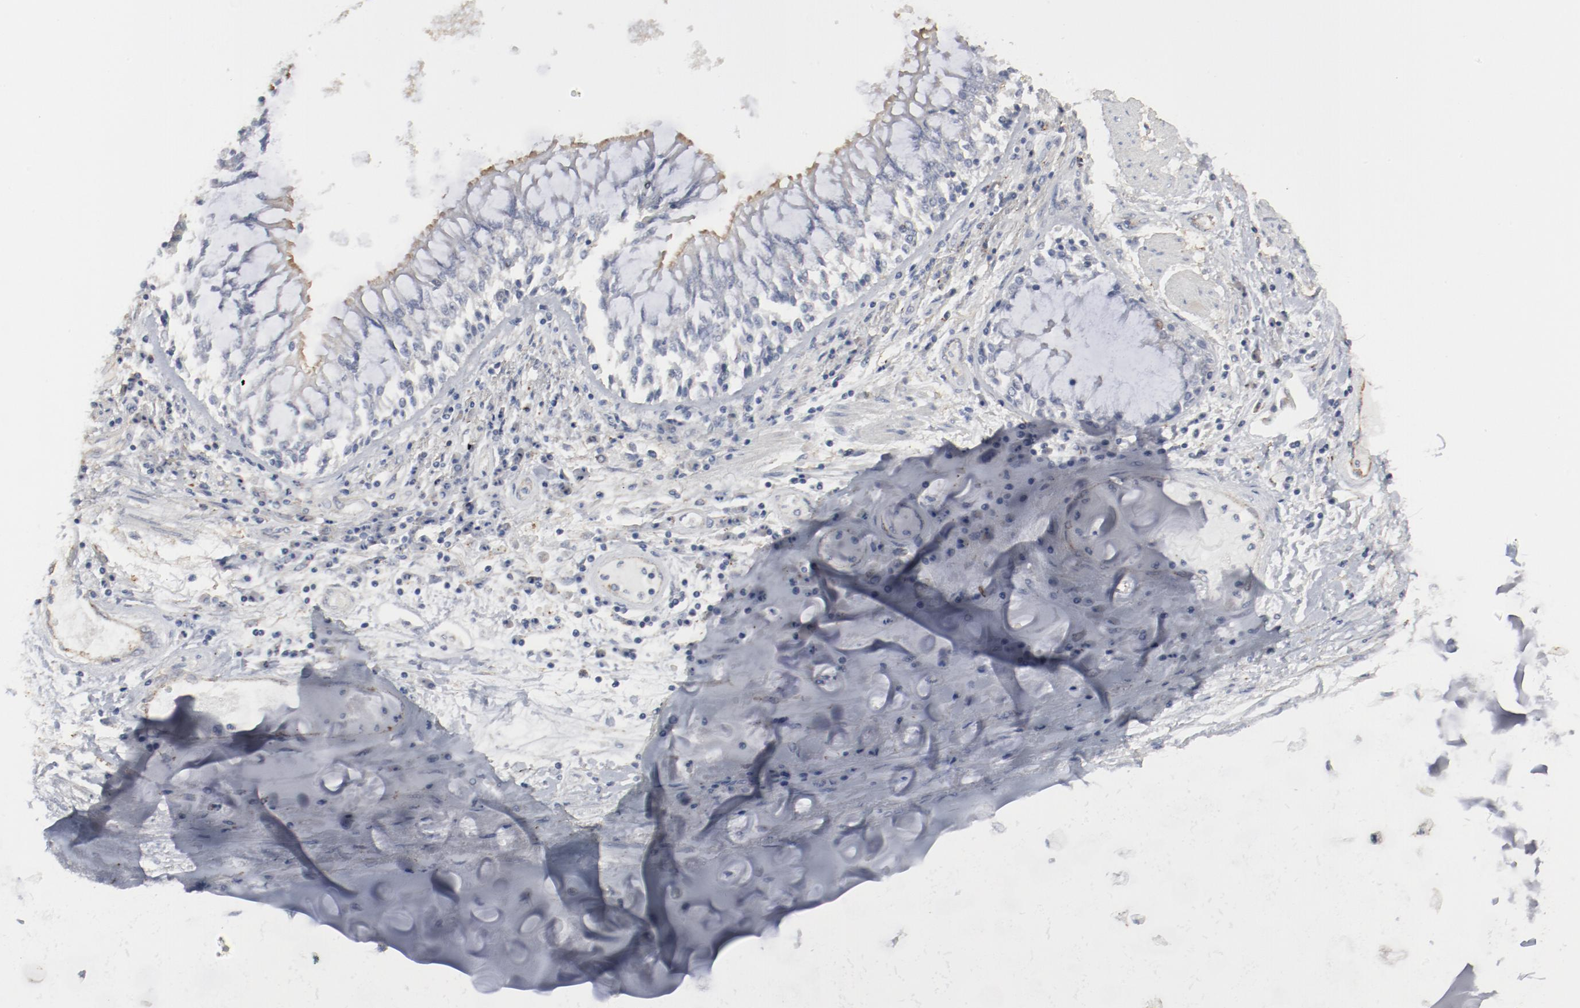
{"staining": {"intensity": "negative", "quantity": "none", "location": "none"}, "tissue": "adipose tissue", "cell_type": "Adipocytes", "image_type": "normal", "snomed": [{"axis": "morphology", "description": "Normal tissue, NOS"}, {"axis": "morphology", "description": "Adenocarcinoma, NOS"}, {"axis": "topography", "description": "Cartilage tissue"}, {"axis": "topography", "description": "Lung"}], "caption": "DAB (3,3'-diaminobenzidine) immunohistochemical staining of unremarkable human adipose tissue demonstrates no significant expression in adipocytes.", "gene": "CDK1", "patient": {"sex": "female", "age": 67}}